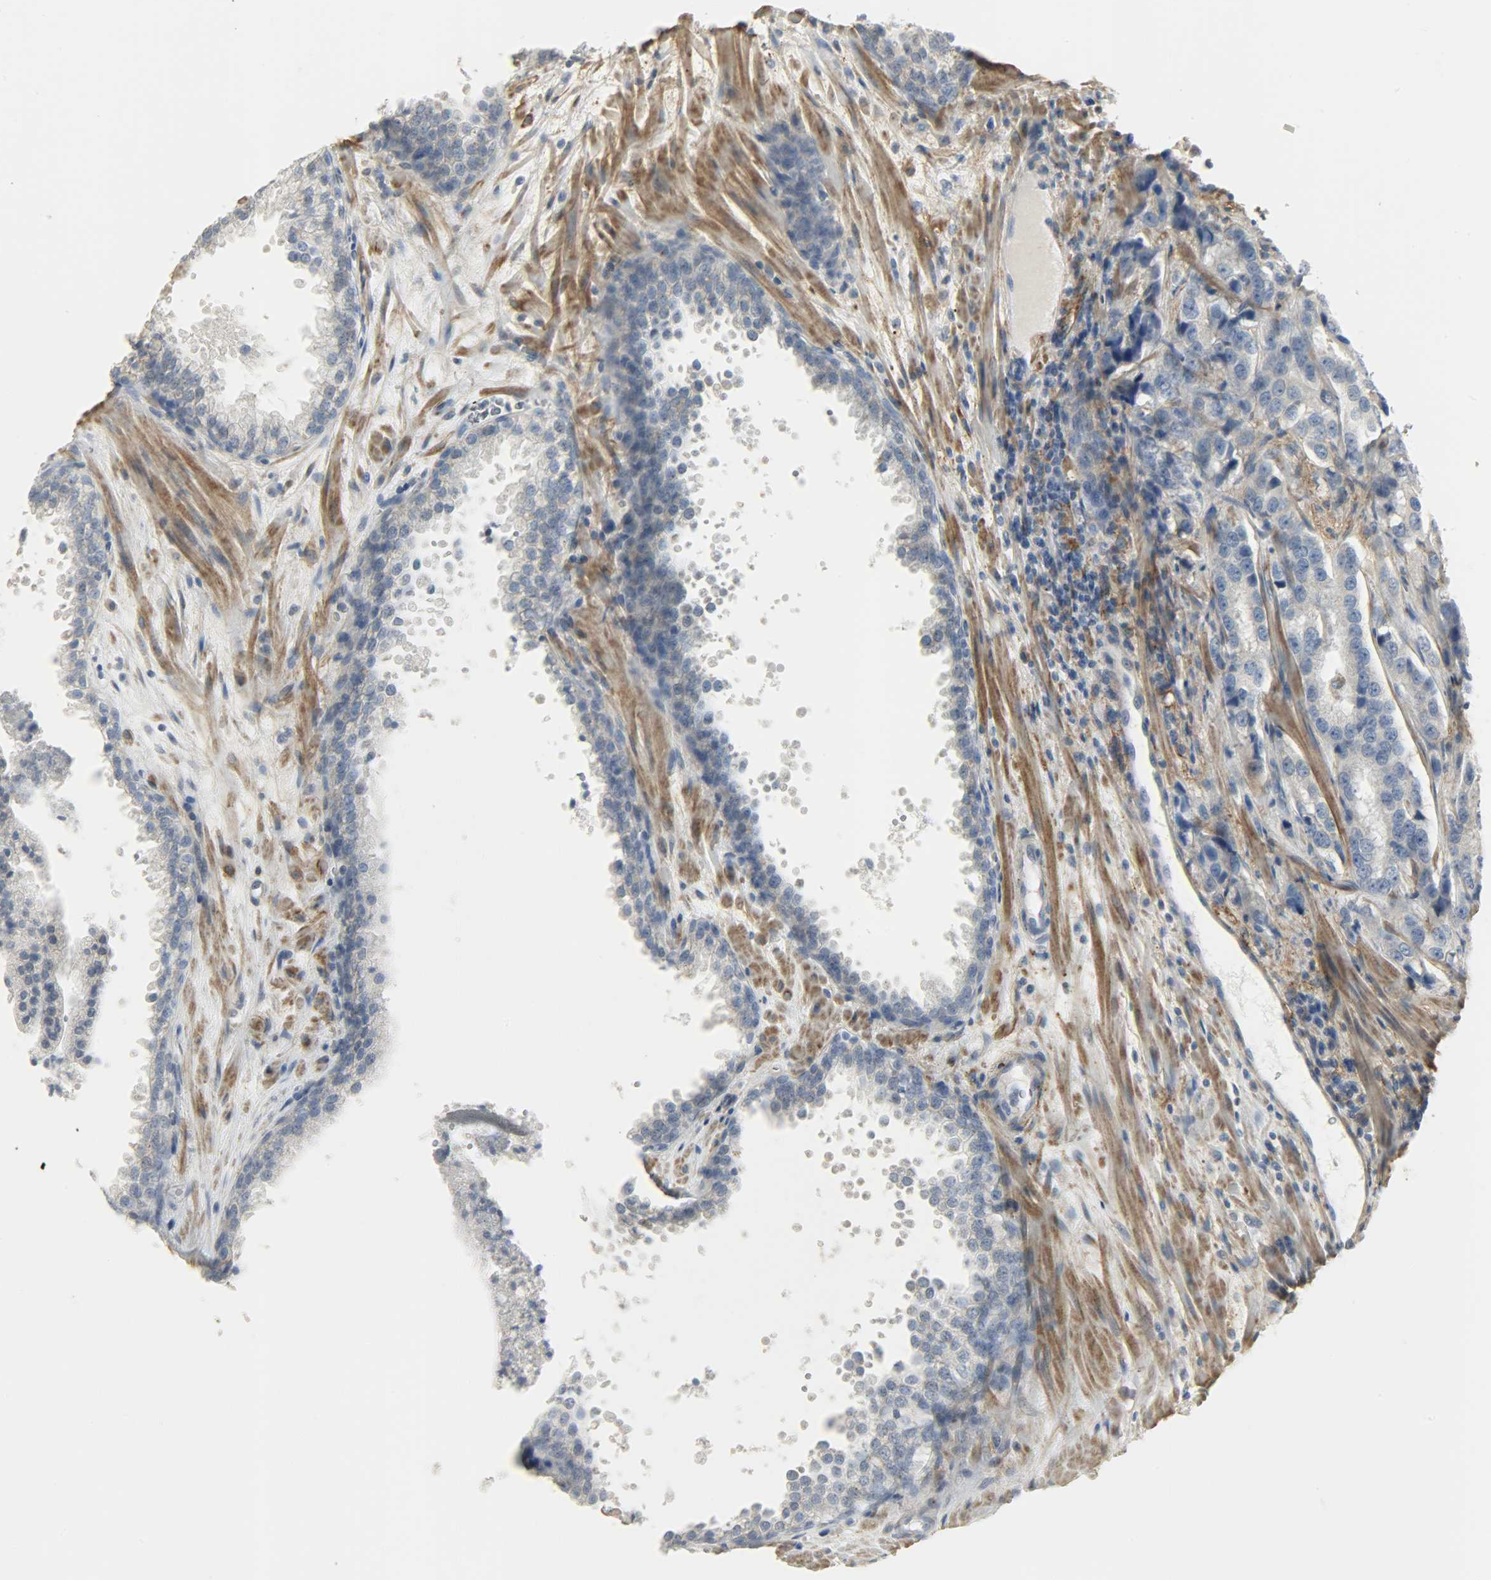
{"staining": {"intensity": "negative", "quantity": "none", "location": "none"}, "tissue": "prostate cancer", "cell_type": "Tumor cells", "image_type": "cancer", "snomed": [{"axis": "morphology", "description": "Adenocarcinoma, High grade"}, {"axis": "topography", "description": "Prostate"}], "caption": "This is a micrograph of immunohistochemistry (IHC) staining of prostate cancer, which shows no staining in tumor cells.", "gene": "ENPEP", "patient": {"sex": "male", "age": 58}}